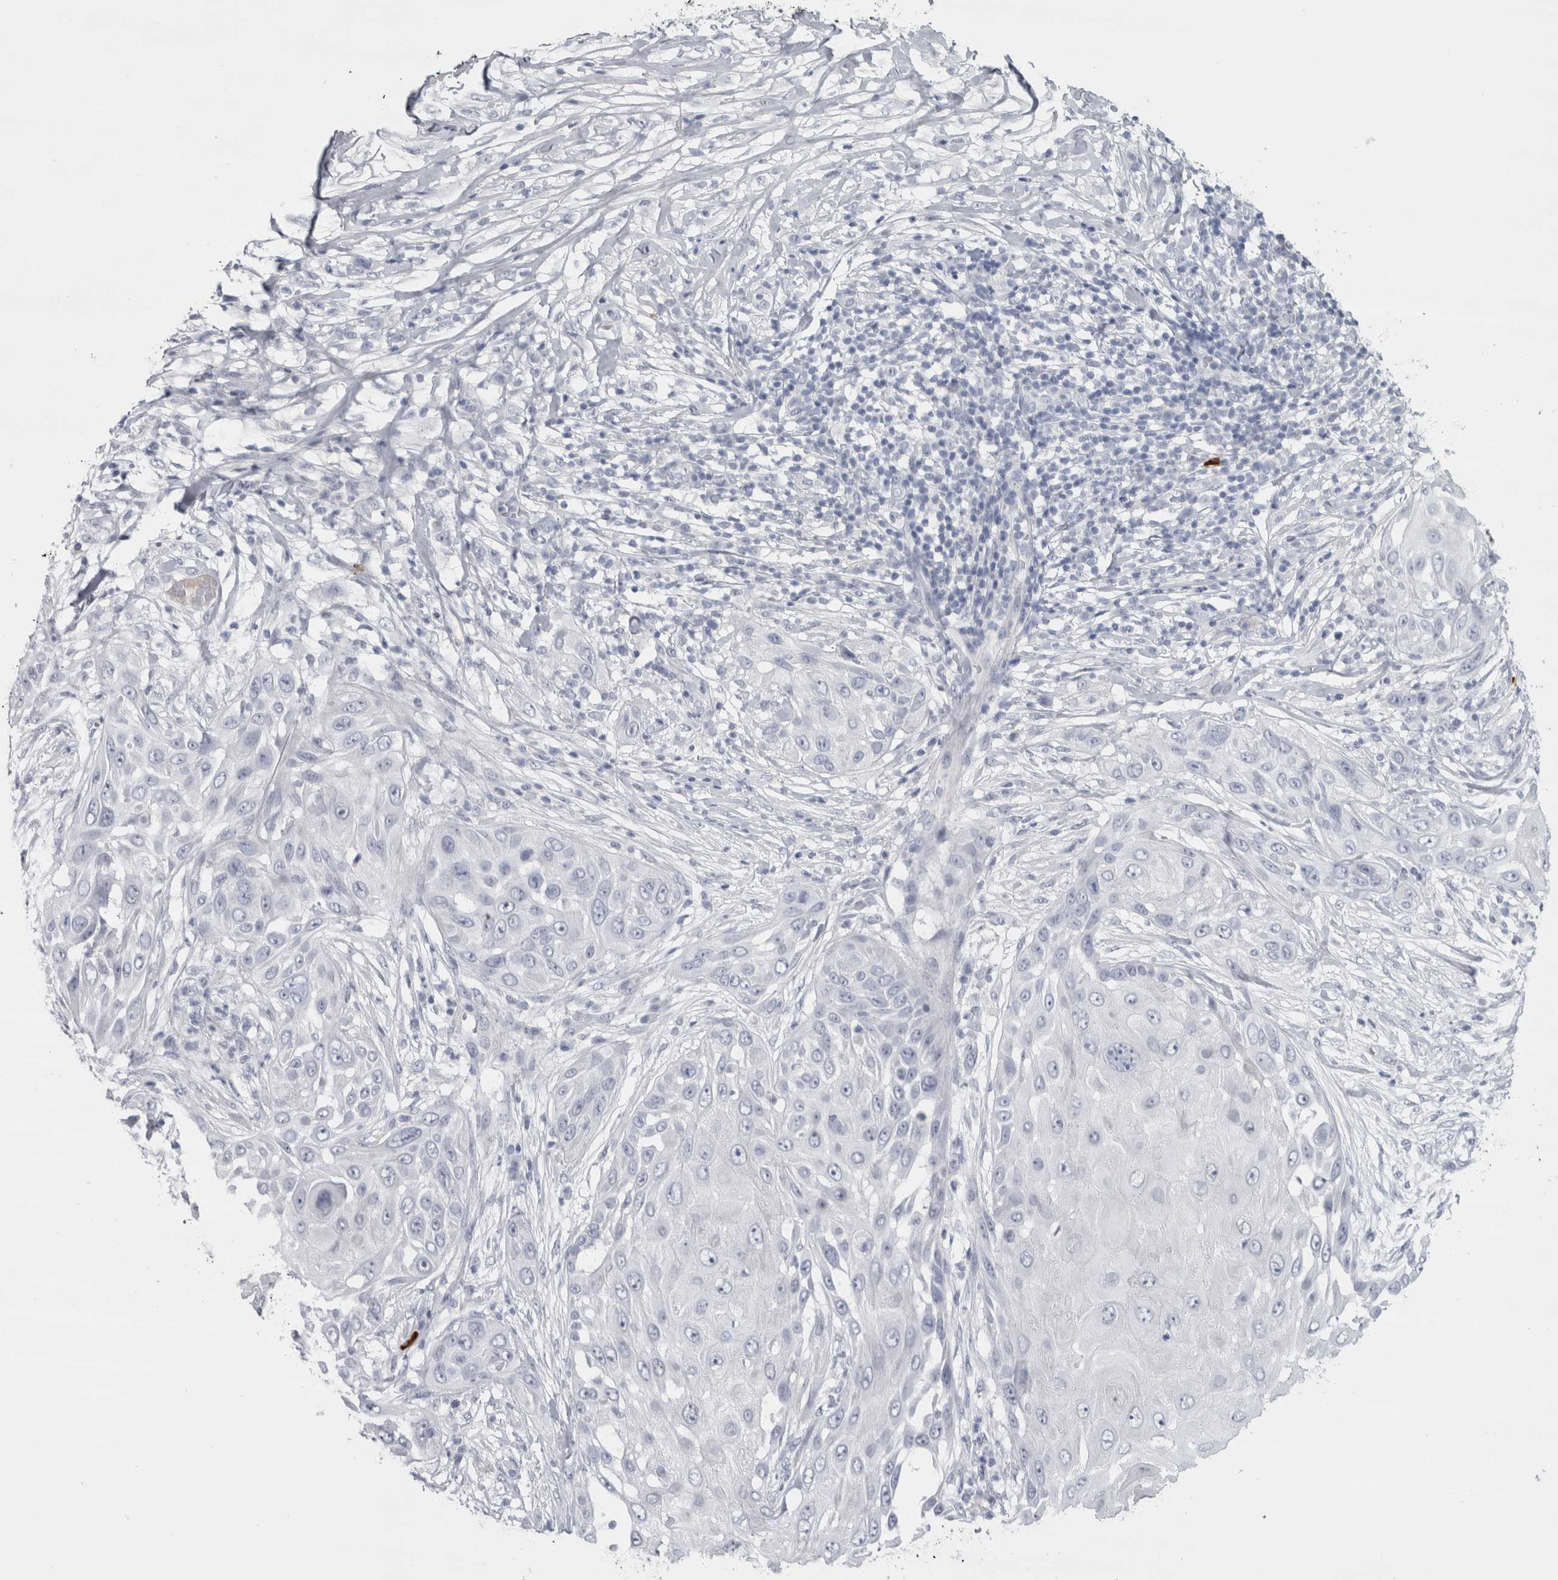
{"staining": {"intensity": "negative", "quantity": "none", "location": "none"}, "tissue": "skin cancer", "cell_type": "Tumor cells", "image_type": "cancer", "snomed": [{"axis": "morphology", "description": "Squamous cell carcinoma, NOS"}, {"axis": "topography", "description": "Skin"}], "caption": "Photomicrograph shows no significant protein expression in tumor cells of skin cancer (squamous cell carcinoma). (Stains: DAB (3,3'-diaminobenzidine) immunohistochemistry (IHC) with hematoxylin counter stain, Microscopy: brightfield microscopy at high magnification).", "gene": "CDH17", "patient": {"sex": "female", "age": 44}}